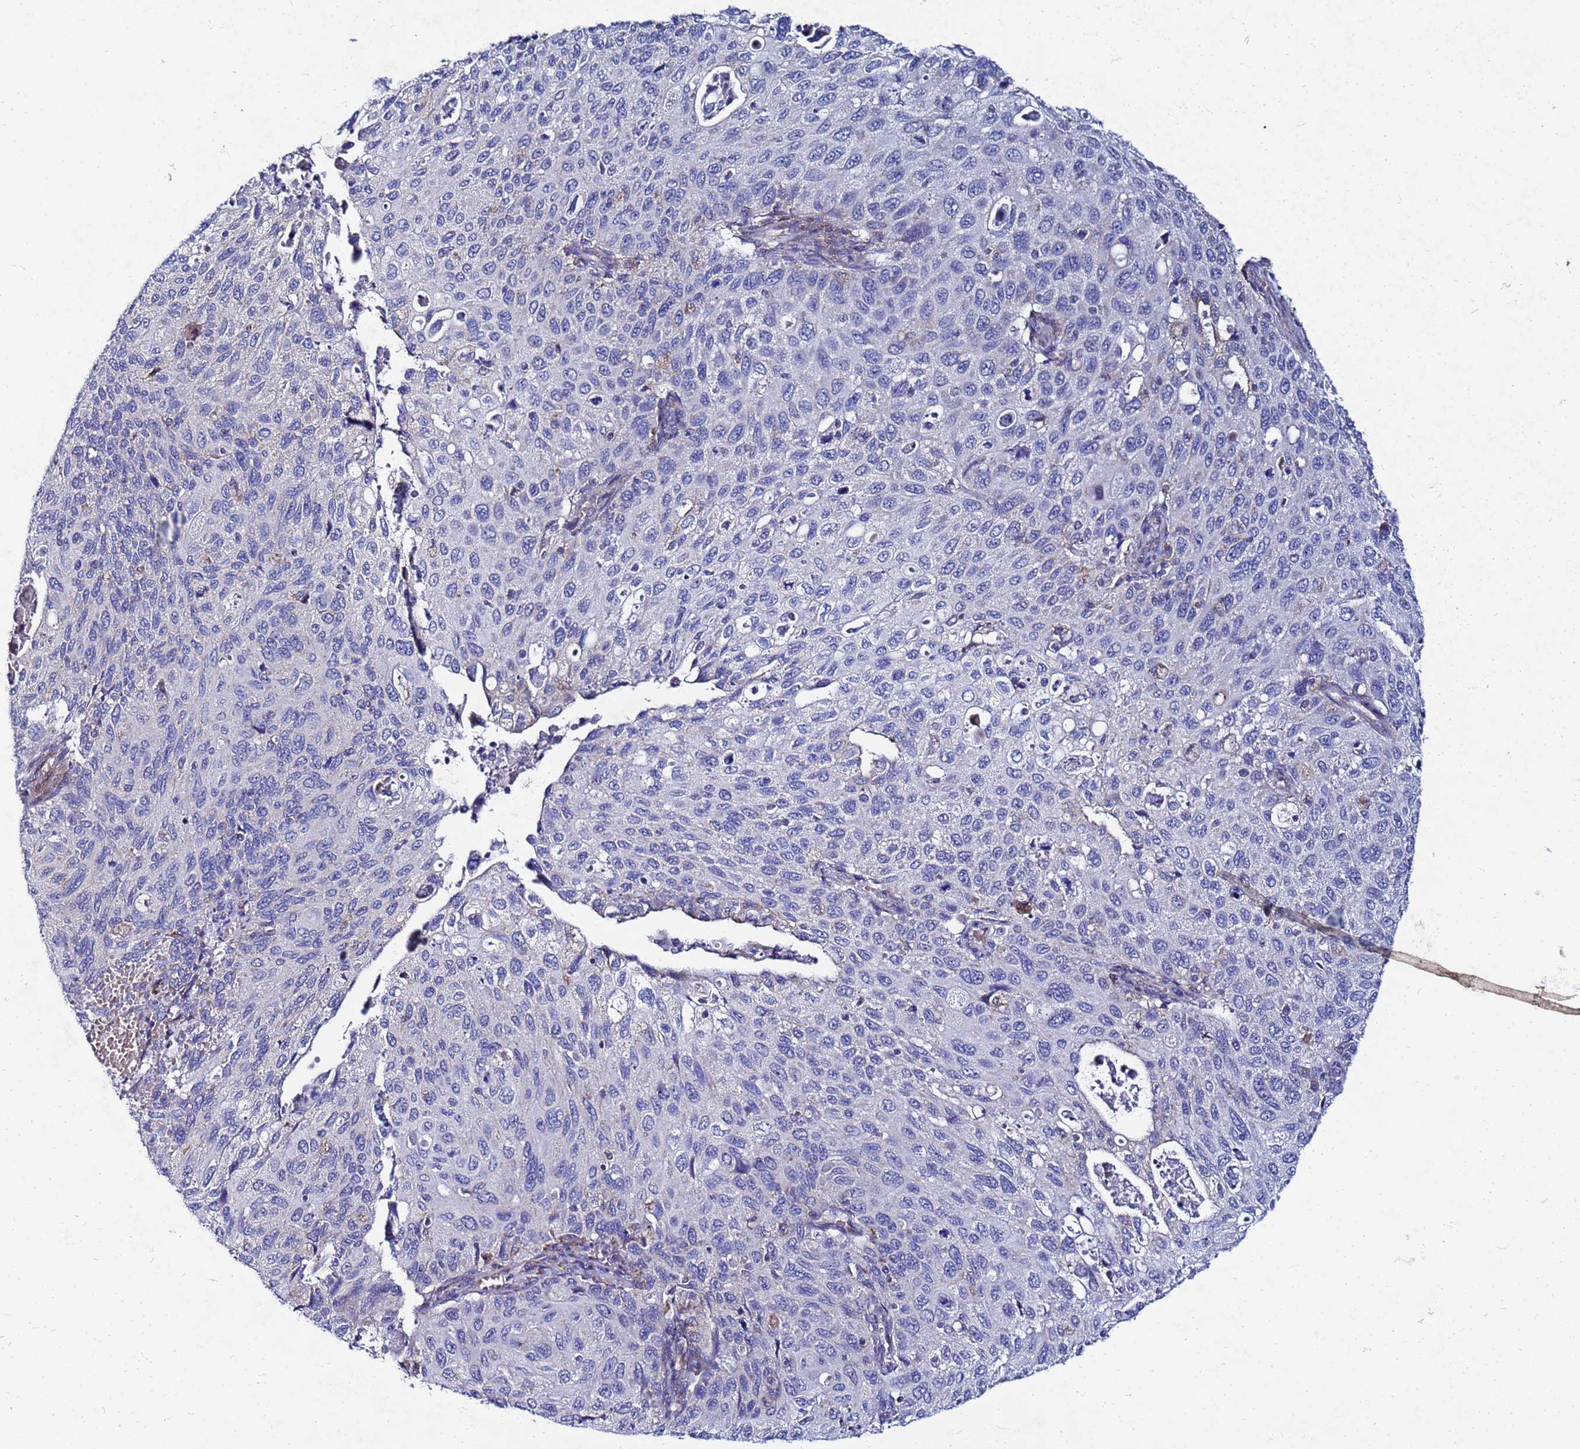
{"staining": {"intensity": "negative", "quantity": "none", "location": "none"}, "tissue": "cervical cancer", "cell_type": "Tumor cells", "image_type": "cancer", "snomed": [{"axis": "morphology", "description": "Squamous cell carcinoma, NOS"}, {"axis": "topography", "description": "Cervix"}], "caption": "IHC histopathology image of human cervical squamous cell carcinoma stained for a protein (brown), which reveals no positivity in tumor cells. (DAB immunohistochemistry with hematoxylin counter stain).", "gene": "FAHD2A", "patient": {"sex": "female", "age": 70}}